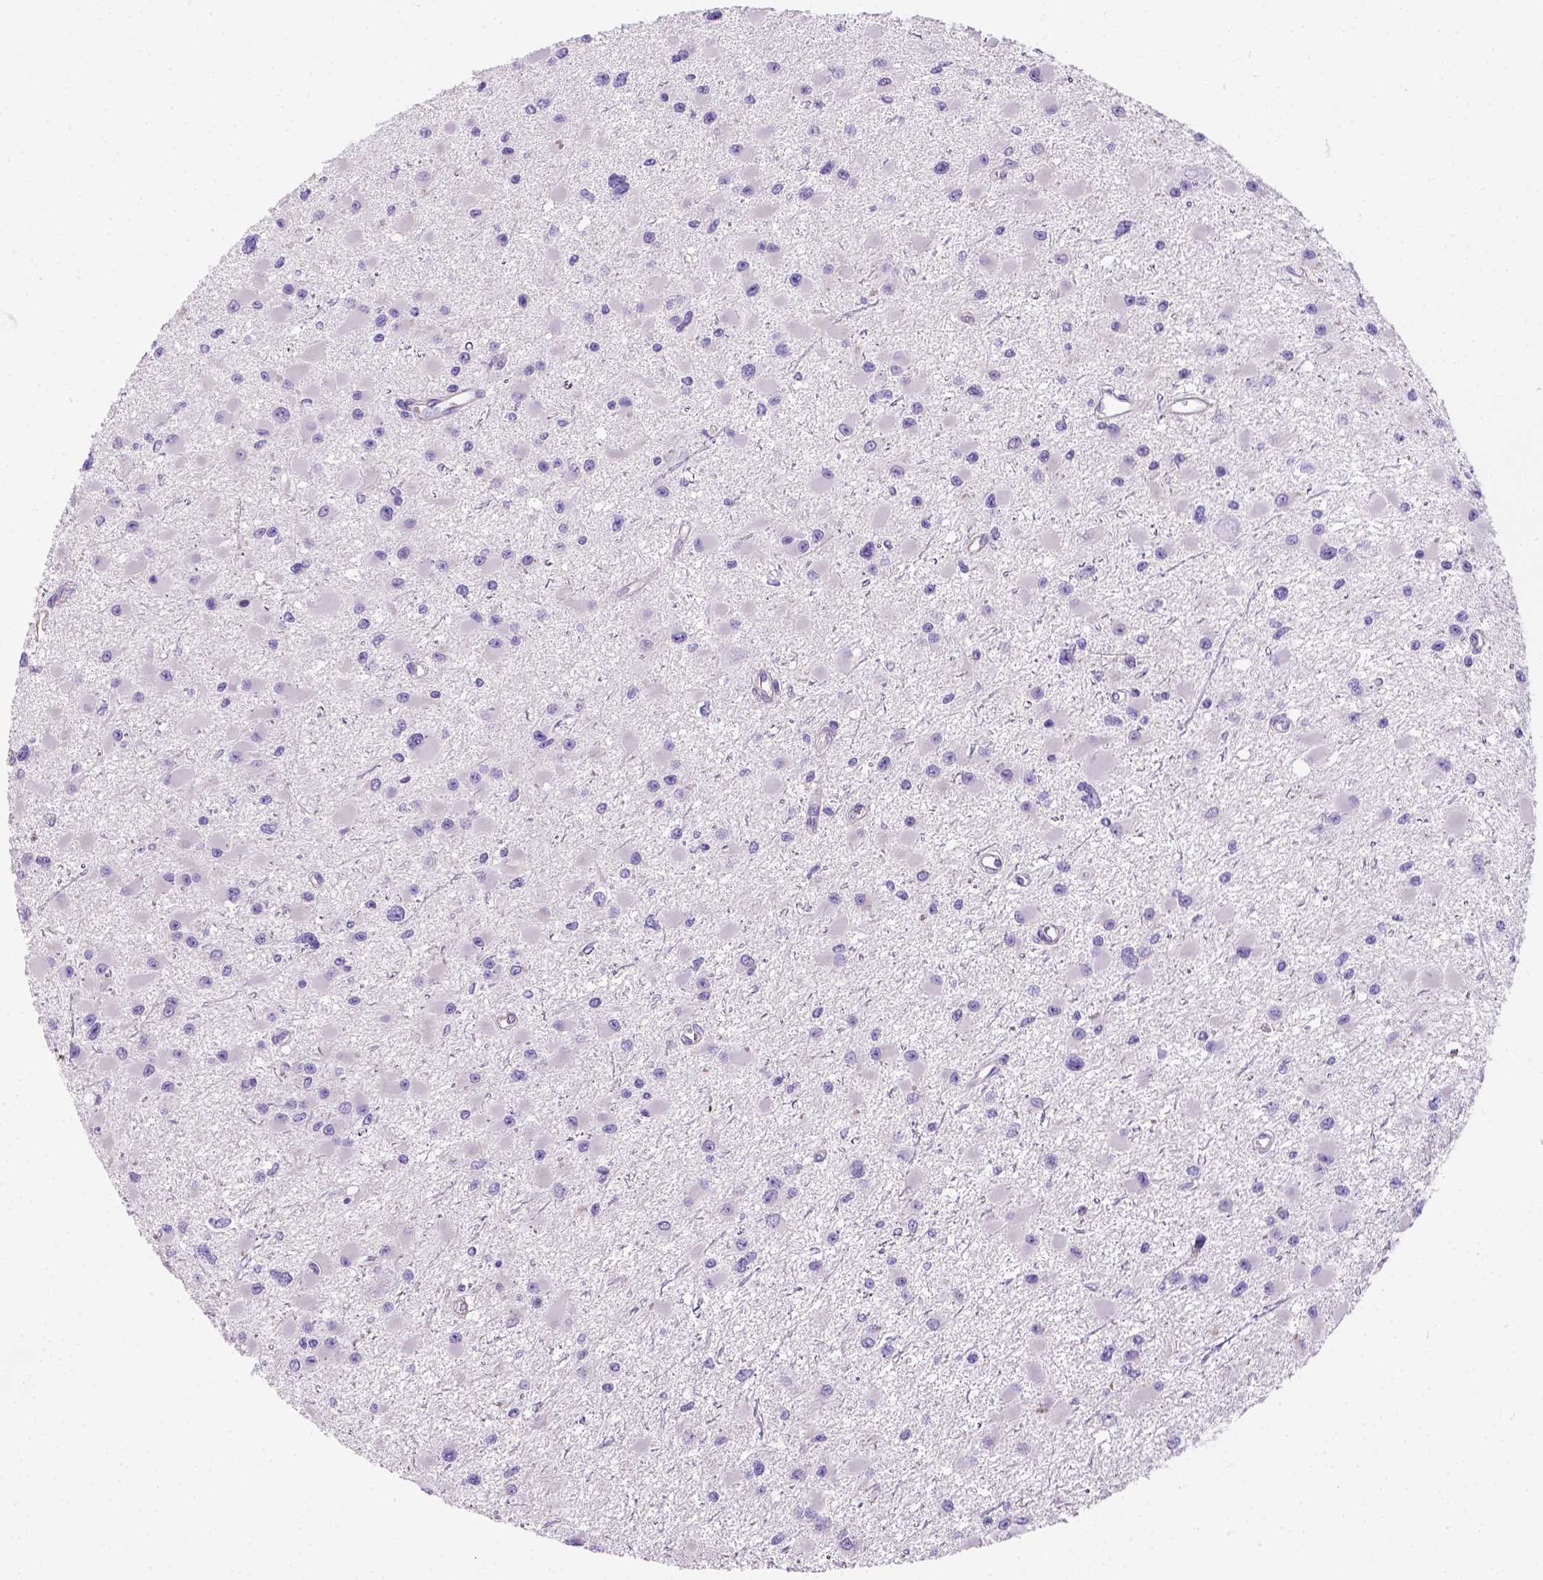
{"staining": {"intensity": "negative", "quantity": "none", "location": "none"}, "tissue": "glioma", "cell_type": "Tumor cells", "image_type": "cancer", "snomed": [{"axis": "morphology", "description": "Glioma, malignant, High grade"}, {"axis": "topography", "description": "Brain"}], "caption": "An immunohistochemistry photomicrograph of glioma is shown. There is no staining in tumor cells of glioma.", "gene": "PHF7", "patient": {"sex": "male", "age": 54}}